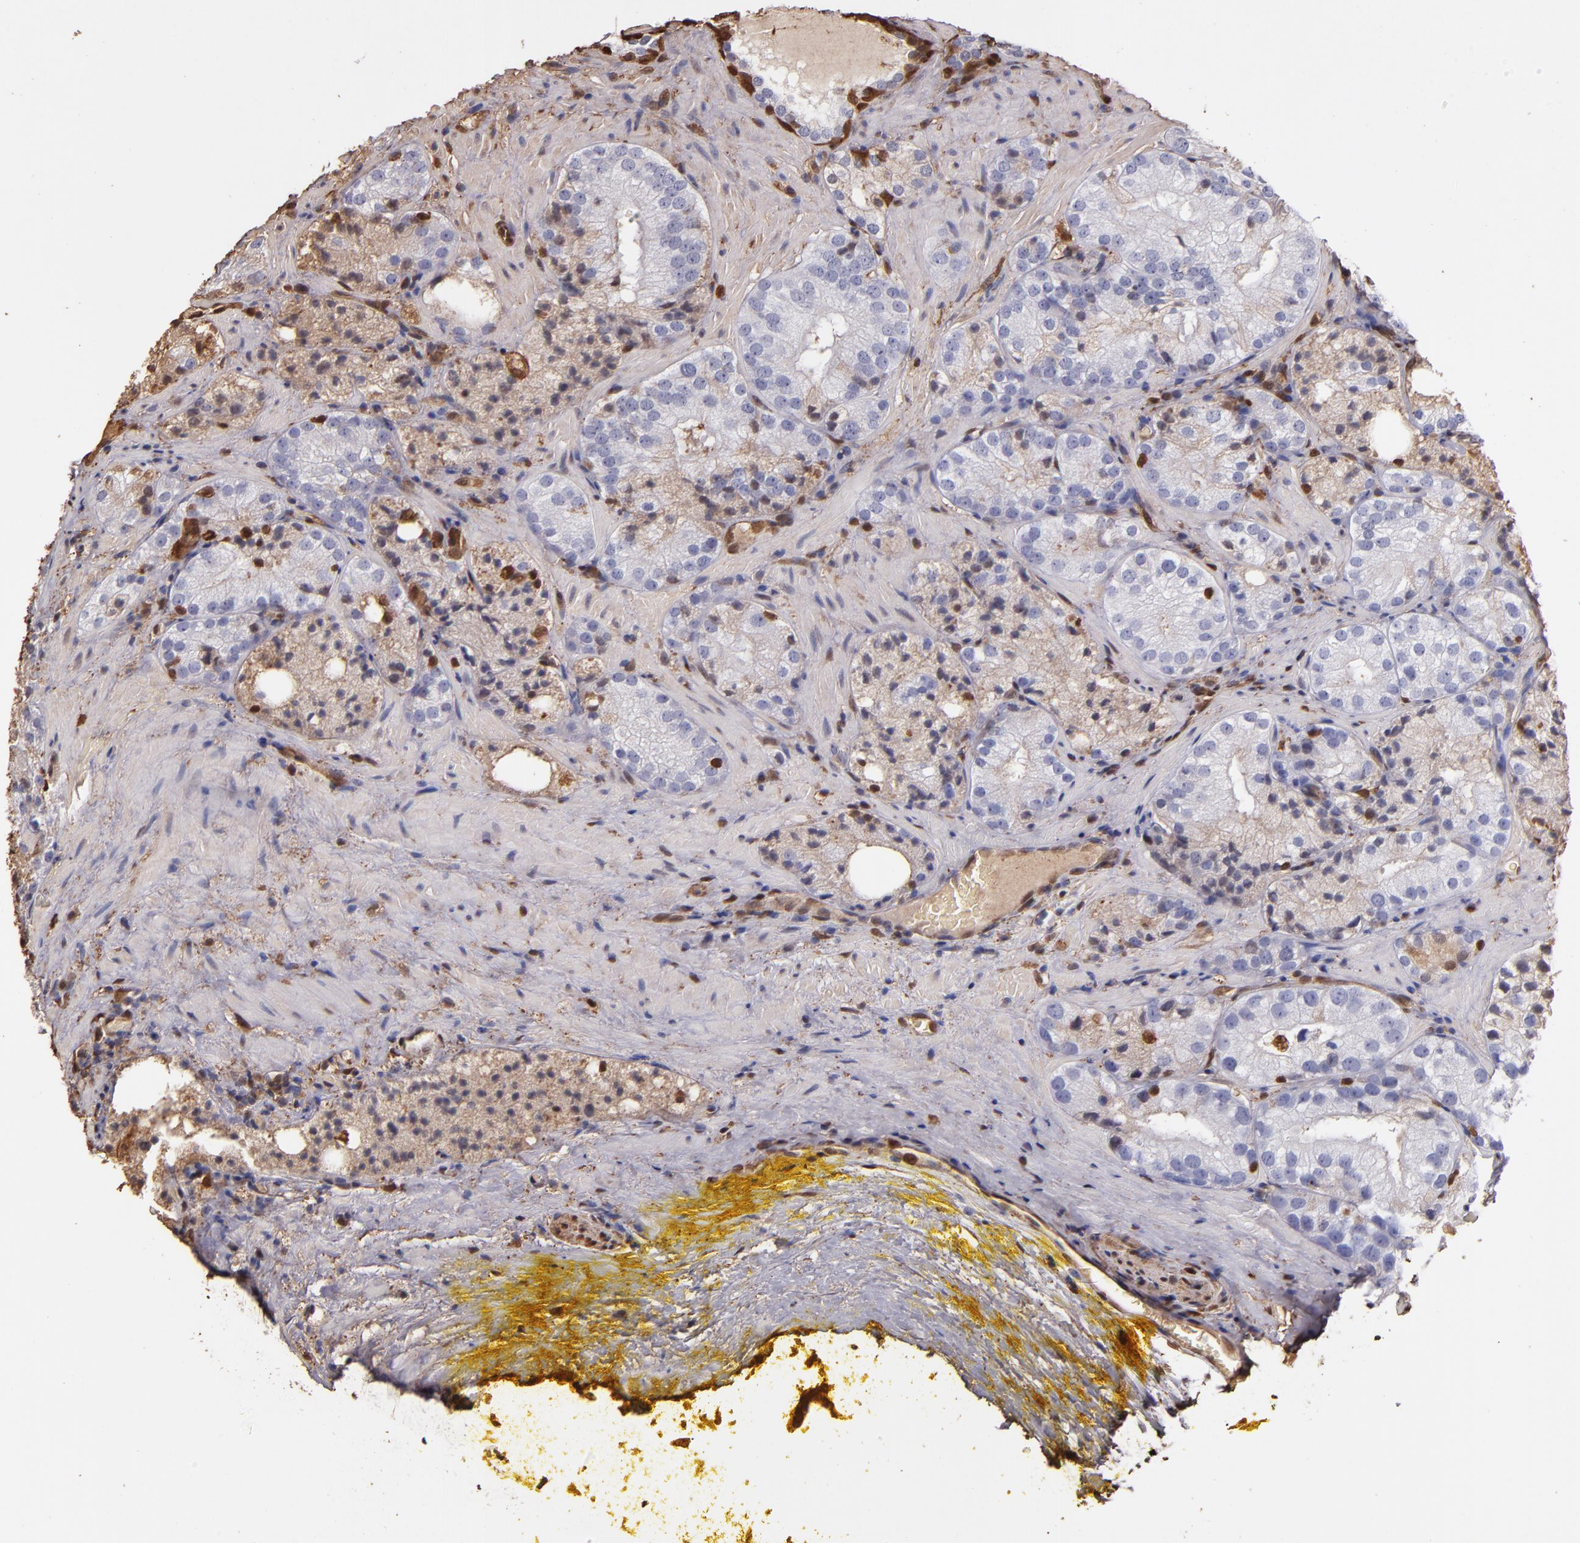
{"staining": {"intensity": "negative", "quantity": "none", "location": "none"}, "tissue": "prostate cancer", "cell_type": "Tumor cells", "image_type": "cancer", "snomed": [{"axis": "morphology", "description": "Adenocarcinoma, Low grade"}, {"axis": "topography", "description": "Prostate"}], "caption": "An immunohistochemistry photomicrograph of low-grade adenocarcinoma (prostate) is shown. There is no staining in tumor cells of low-grade adenocarcinoma (prostate).", "gene": "S100A6", "patient": {"sex": "male", "age": 60}}